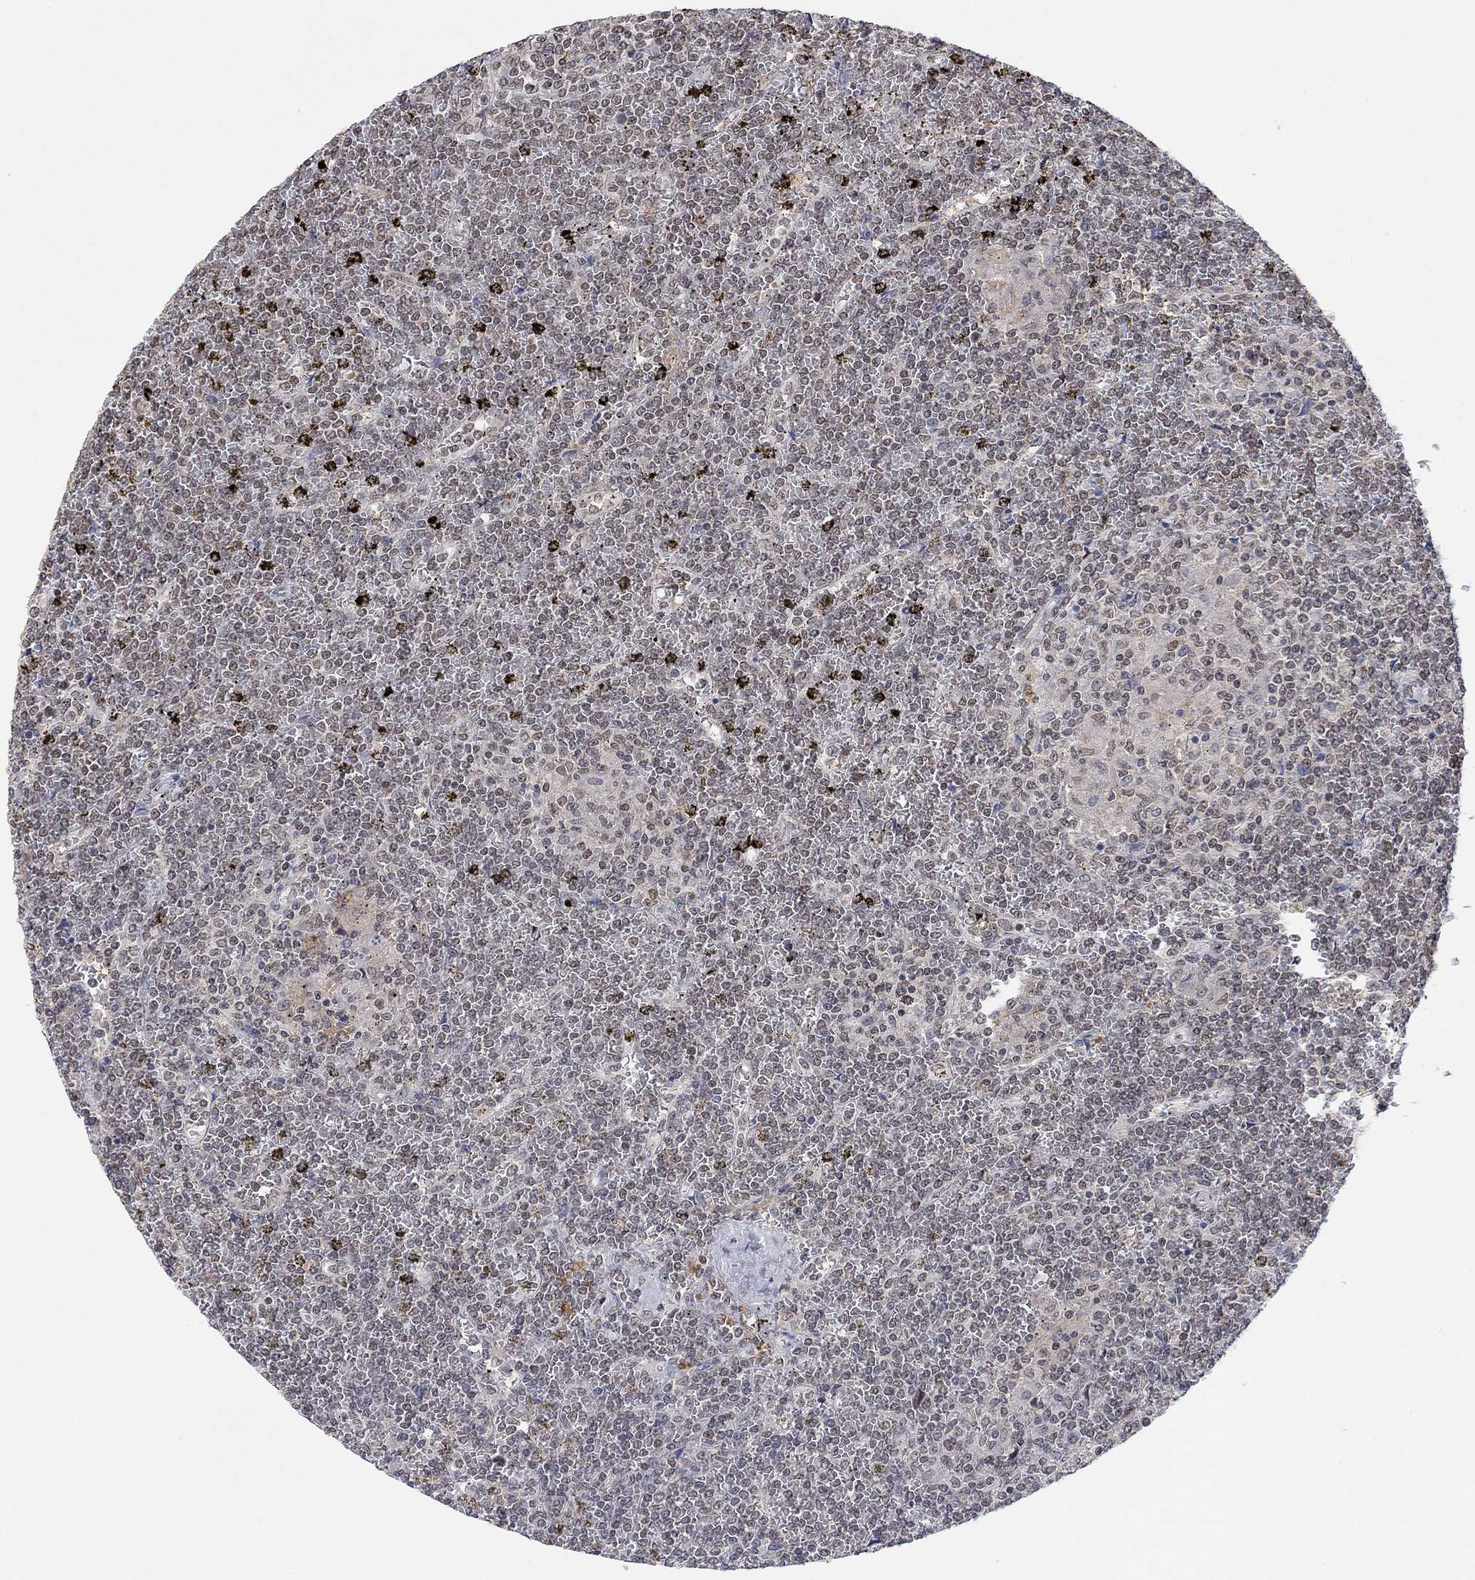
{"staining": {"intensity": "negative", "quantity": "none", "location": "none"}, "tissue": "lymphoma", "cell_type": "Tumor cells", "image_type": "cancer", "snomed": [{"axis": "morphology", "description": "Malignant lymphoma, non-Hodgkin's type, Low grade"}, {"axis": "topography", "description": "Spleen"}], "caption": "IHC of human lymphoma shows no expression in tumor cells.", "gene": "THAP8", "patient": {"sex": "female", "age": 19}}